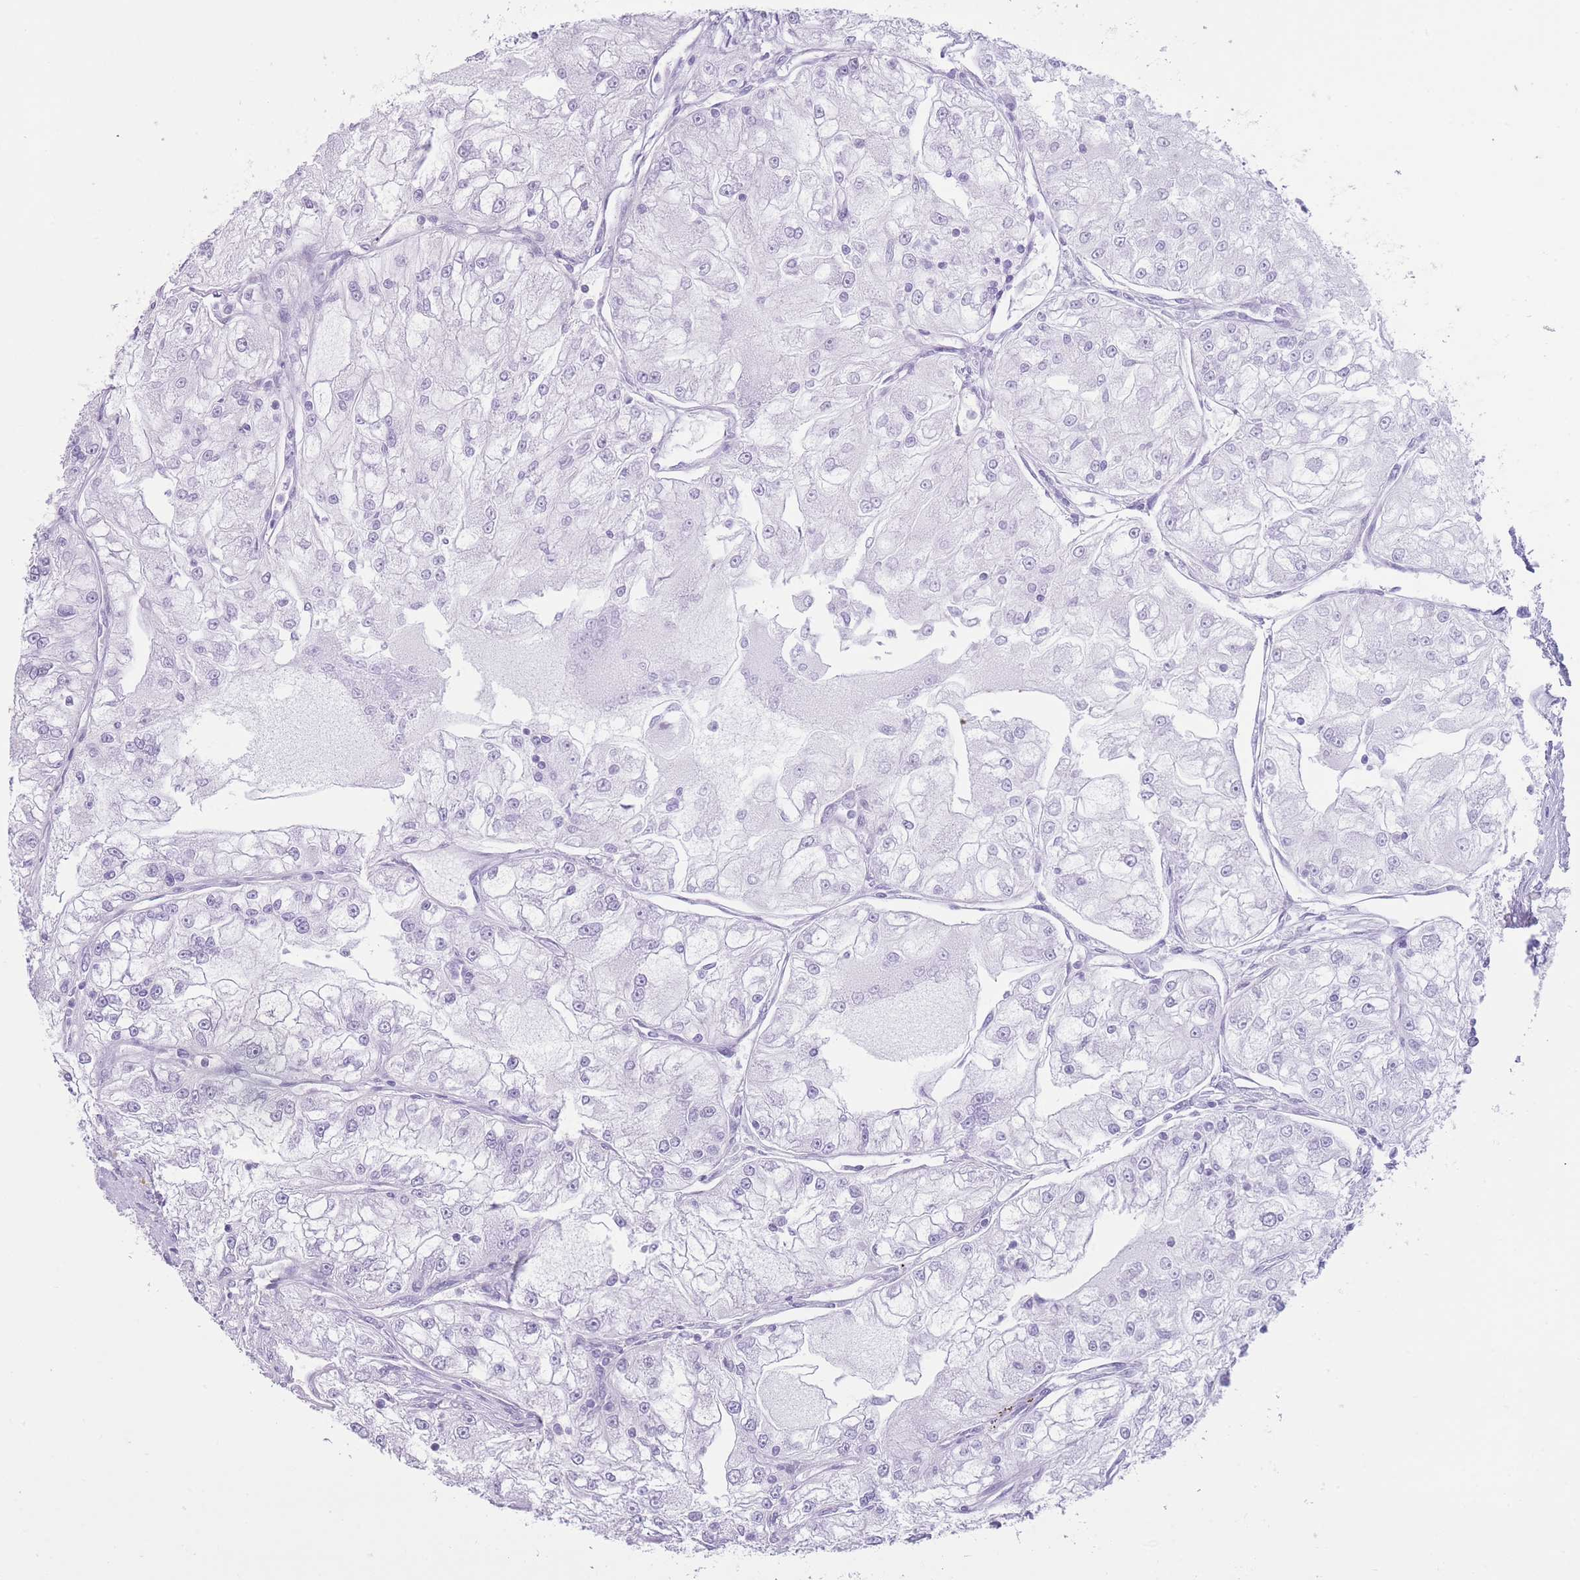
{"staining": {"intensity": "negative", "quantity": "none", "location": "none"}, "tissue": "renal cancer", "cell_type": "Tumor cells", "image_type": "cancer", "snomed": [{"axis": "morphology", "description": "Adenocarcinoma, NOS"}, {"axis": "topography", "description": "Kidney"}], "caption": "IHC photomicrograph of renal adenocarcinoma stained for a protein (brown), which shows no staining in tumor cells.", "gene": "OR4F21", "patient": {"sex": "female", "age": 72}}